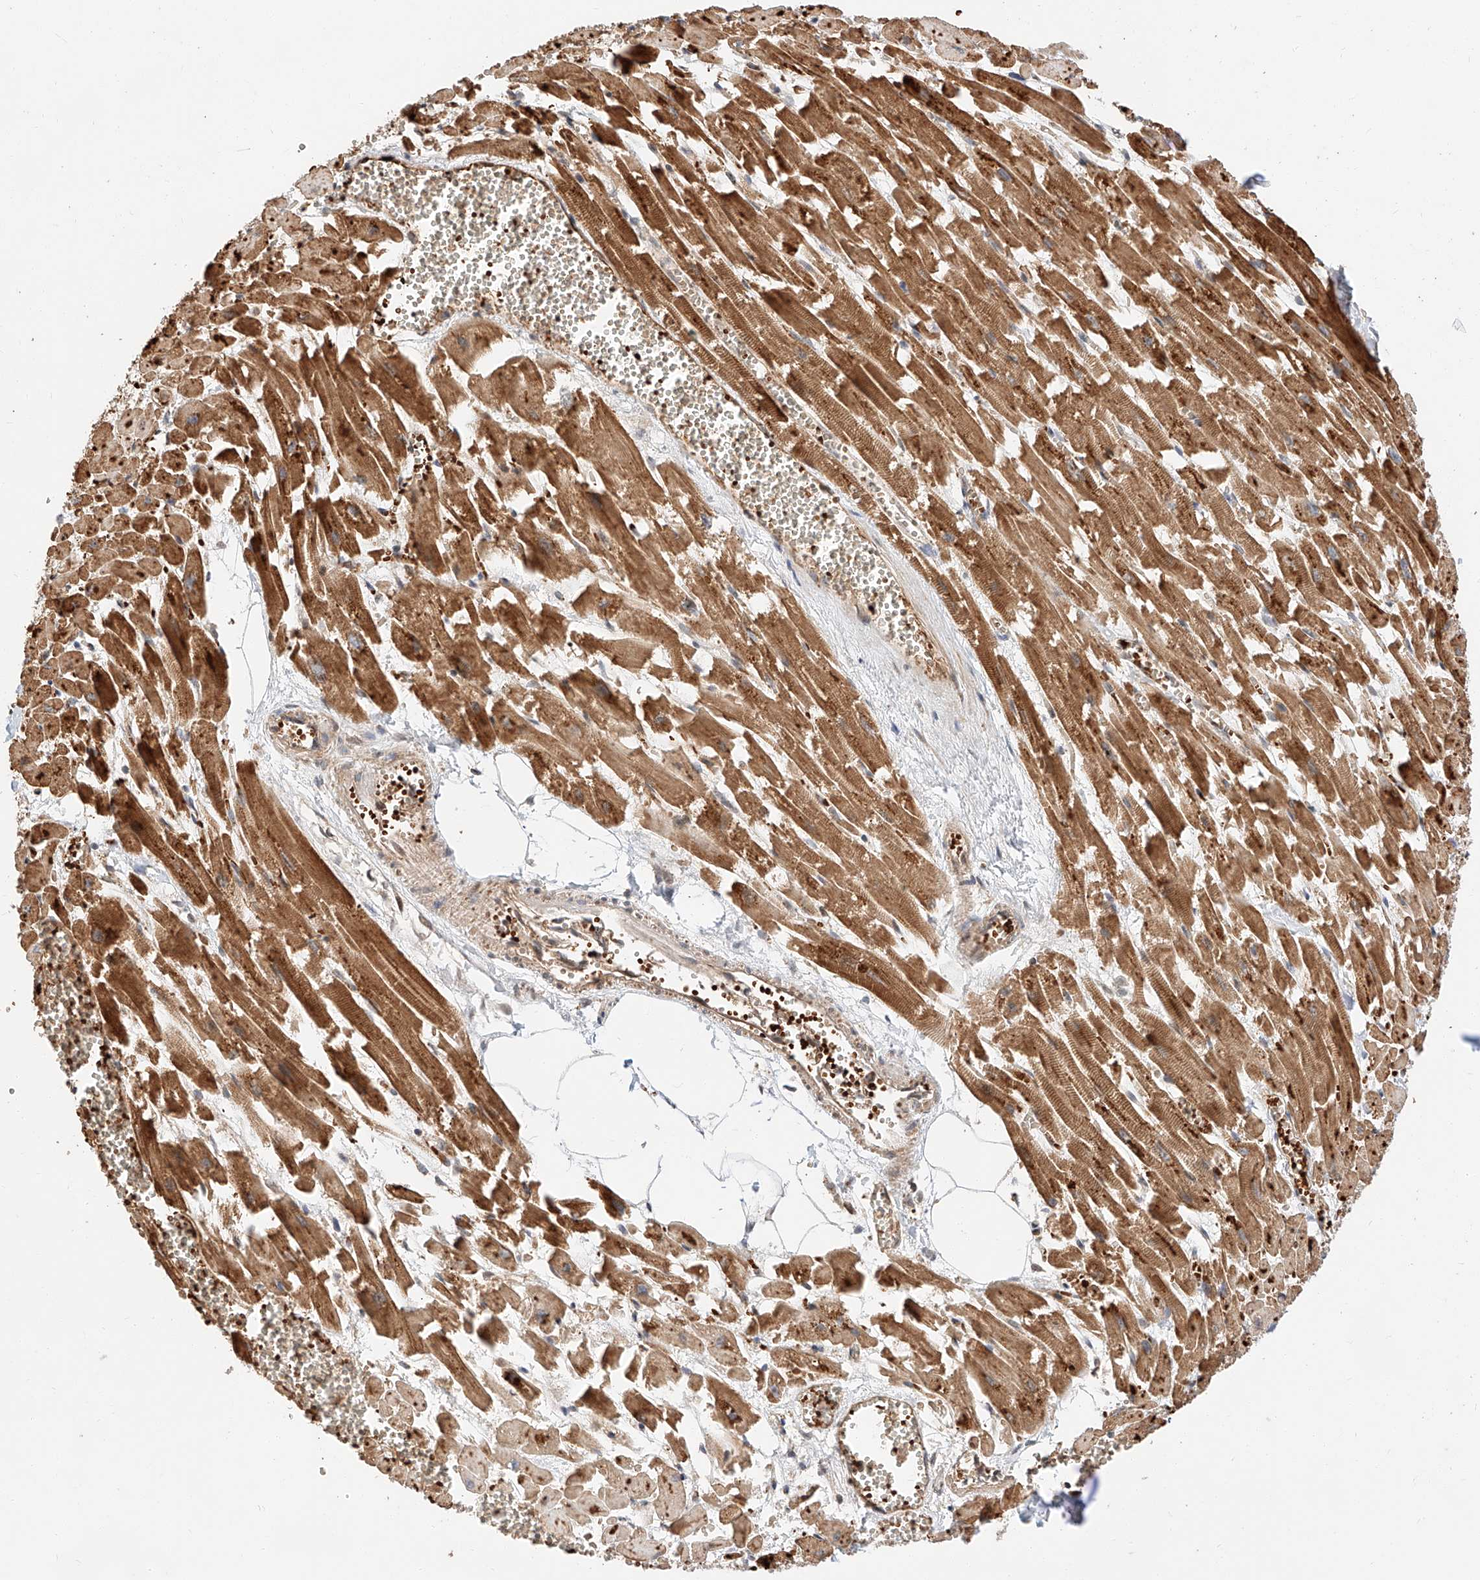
{"staining": {"intensity": "moderate", "quantity": ">75%", "location": "cytoplasmic/membranous"}, "tissue": "heart muscle", "cell_type": "Cardiomyocytes", "image_type": "normal", "snomed": [{"axis": "morphology", "description": "Normal tissue, NOS"}, {"axis": "topography", "description": "Heart"}], "caption": "A brown stain highlights moderate cytoplasmic/membranous expression of a protein in cardiomyocytes of normal heart muscle. (DAB IHC, brown staining for protein, blue staining for nuclei).", "gene": "THTPA", "patient": {"sex": "female", "age": 64}}